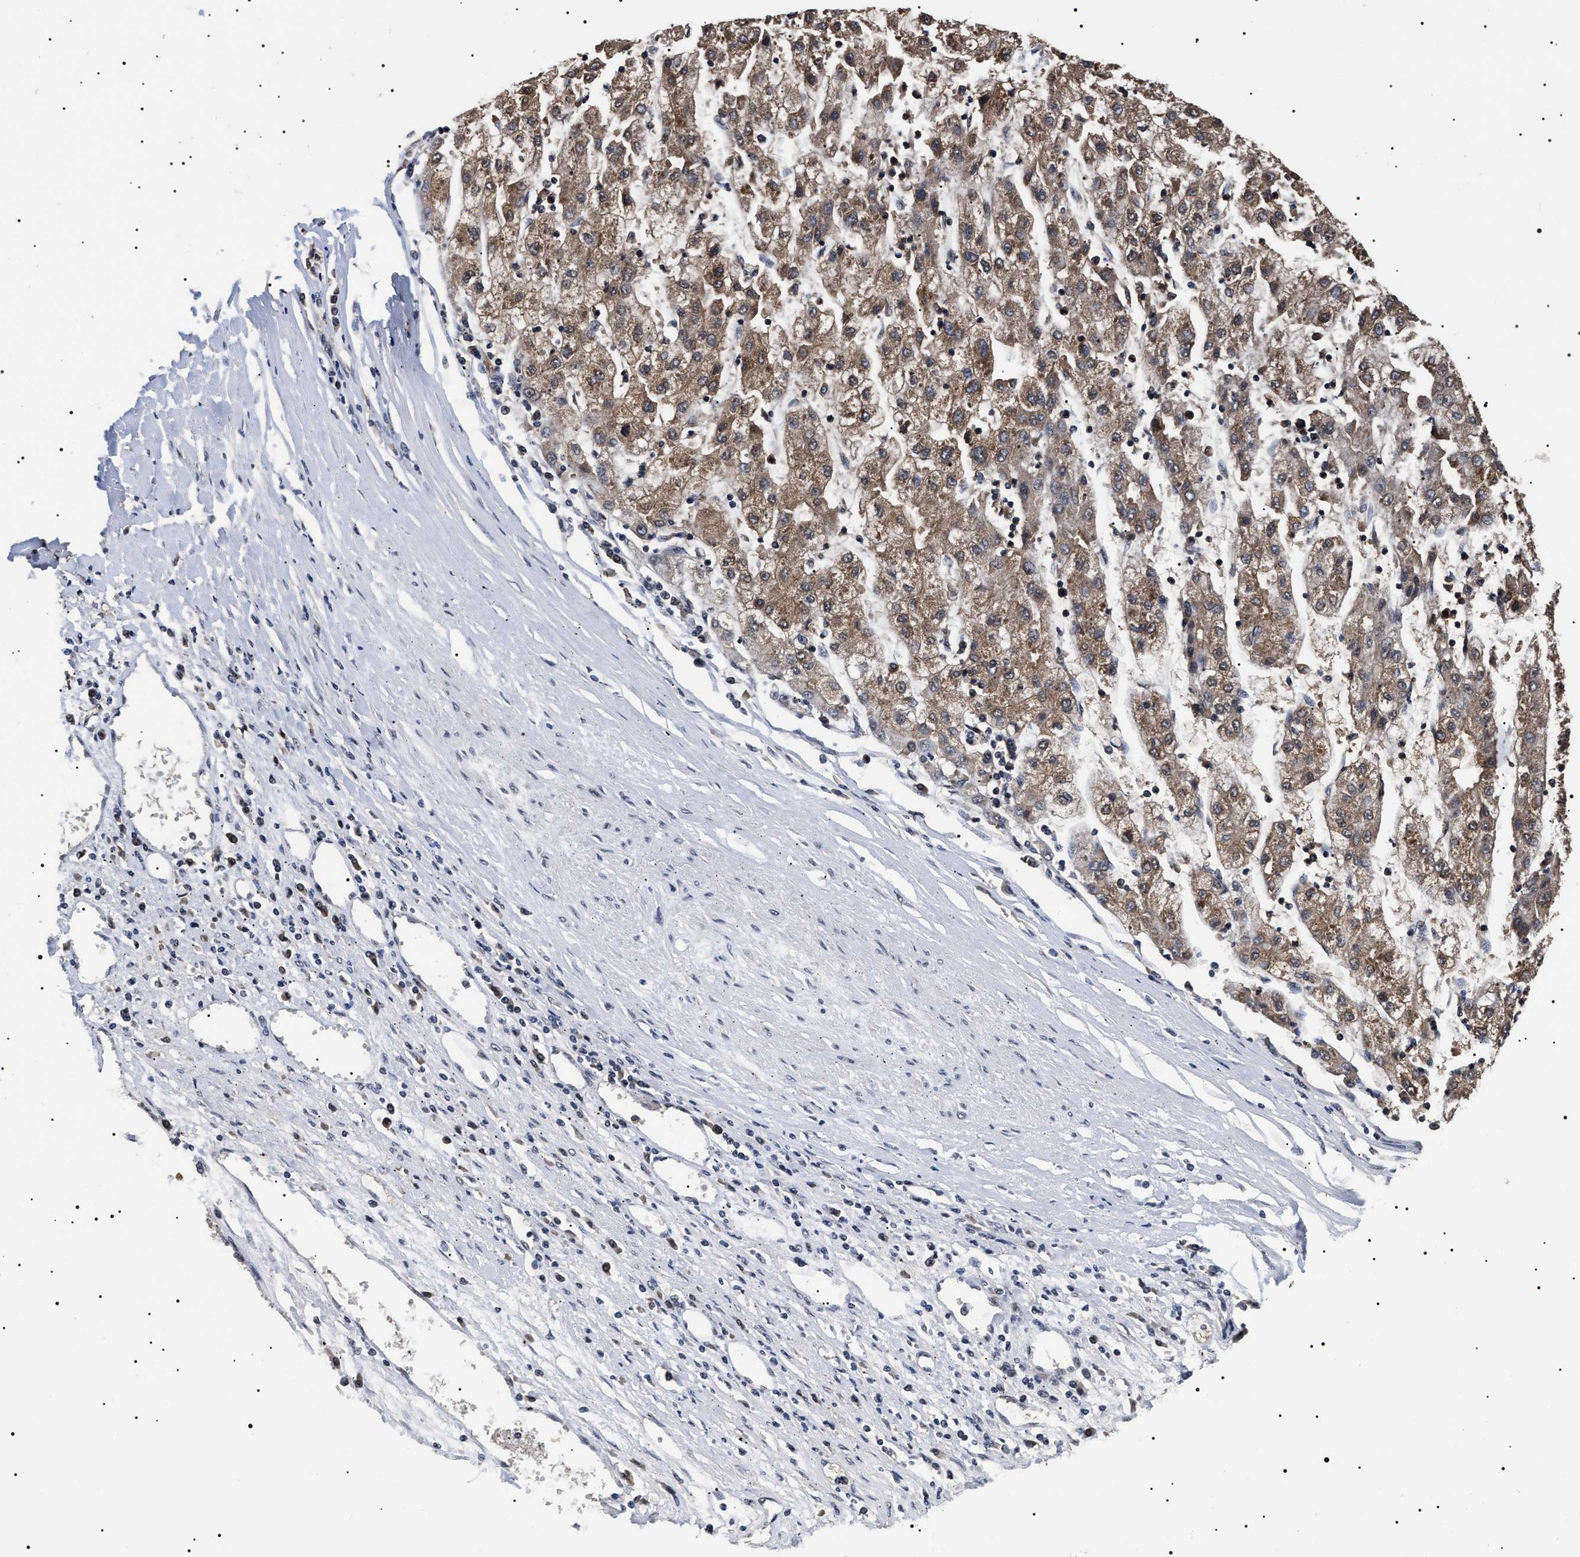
{"staining": {"intensity": "moderate", "quantity": ">75%", "location": "cytoplasmic/membranous"}, "tissue": "liver cancer", "cell_type": "Tumor cells", "image_type": "cancer", "snomed": [{"axis": "morphology", "description": "Carcinoma, Hepatocellular, NOS"}, {"axis": "topography", "description": "Liver"}], "caption": "Liver cancer (hepatocellular carcinoma) was stained to show a protein in brown. There is medium levels of moderate cytoplasmic/membranous staining in about >75% of tumor cells.", "gene": "CAAP1", "patient": {"sex": "male", "age": 72}}